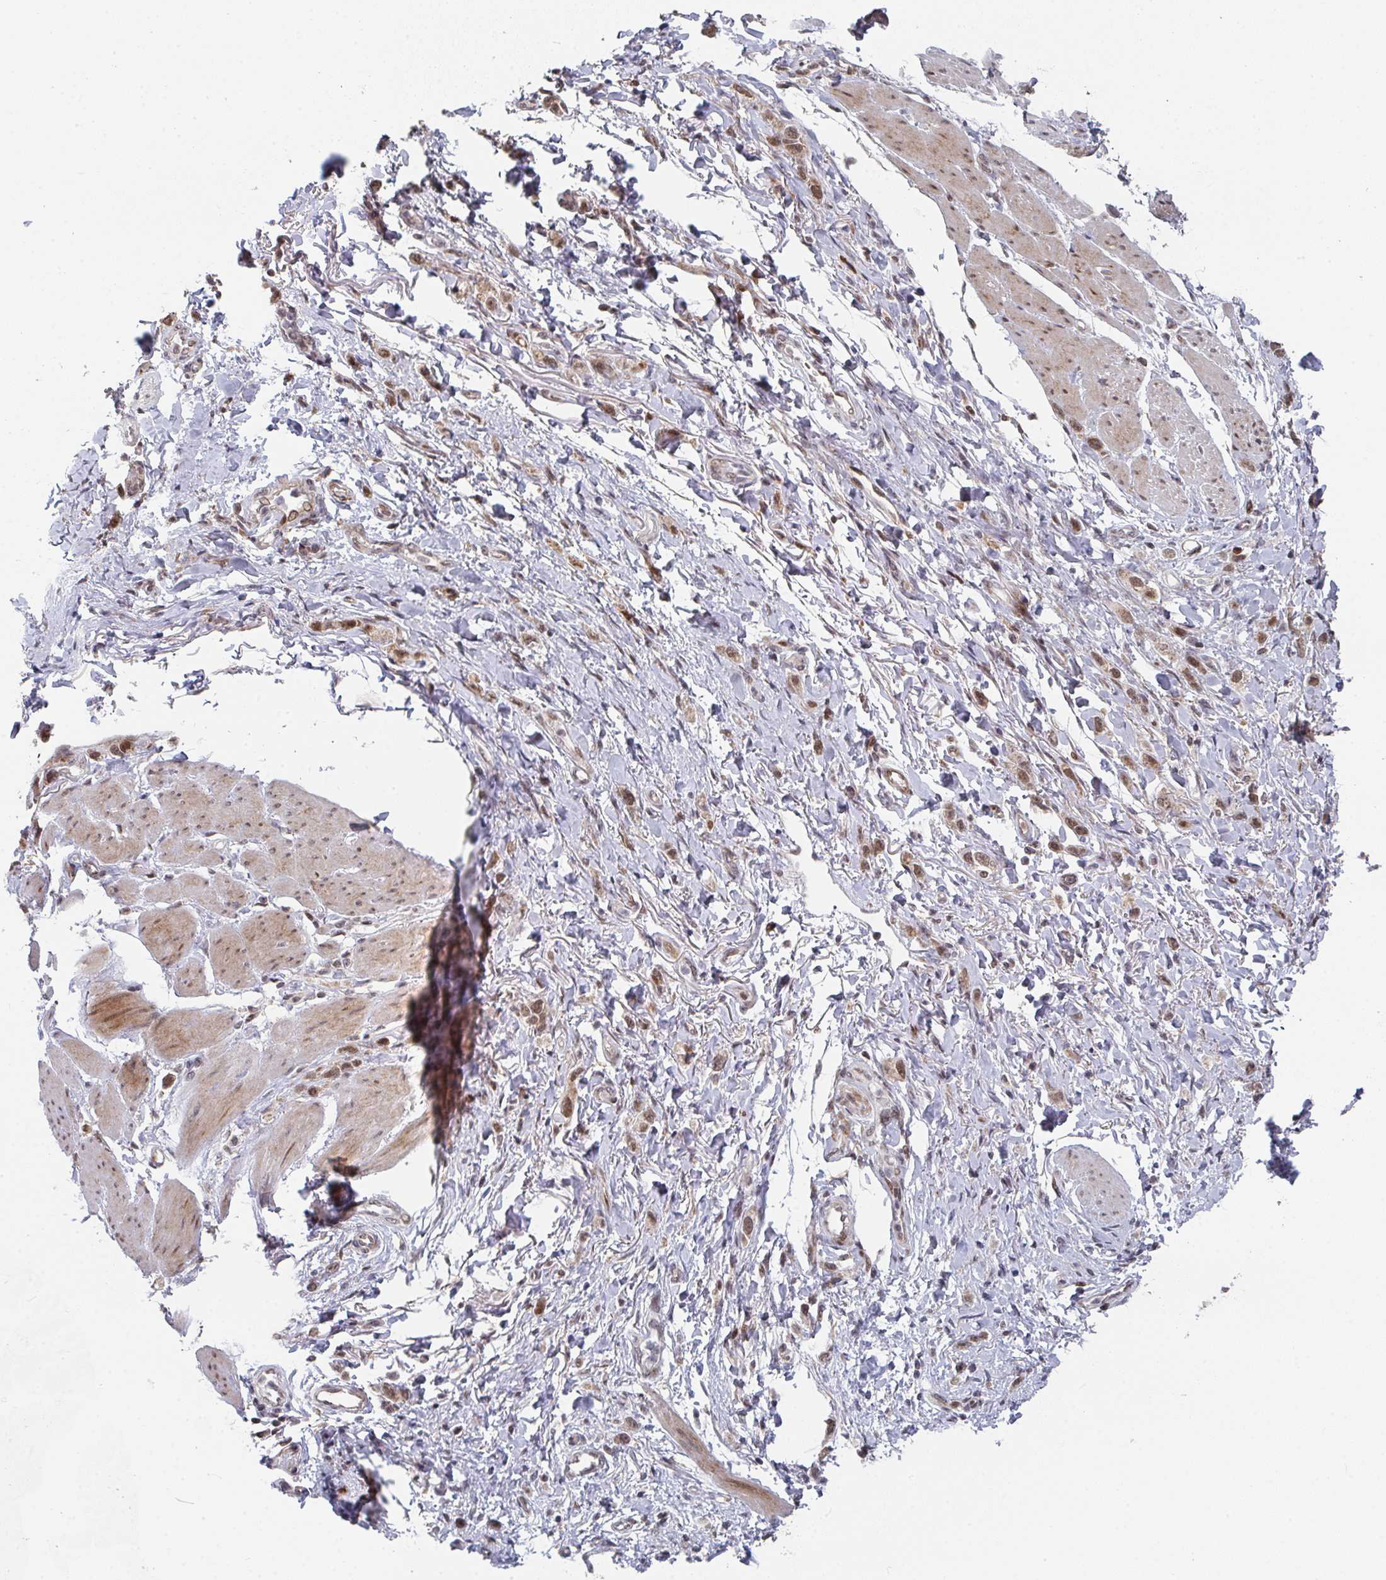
{"staining": {"intensity": "moderate", "quantity": ">75%", "location": "cytoplasmic/membranous,nuclear"}, "tissue": "stomach cancer", "cell_type": "Tumor cells", "image_type": "cancer", "snomed": [{"axis": "morphology", "description": "Adenocarcinoma, NOS"}, {"axis": "topography", "description": "Stomach"}], "caption": "This micrograph displays immunohistochemistry (IHC) staining of human stomach adenocarcinoma, with medium moderate cytoplasmic/membranous and nuclear positivity in about >75% of tumor cells.", "gene": "RBBP5", "patient": {"sex": "female", "age": 65}}